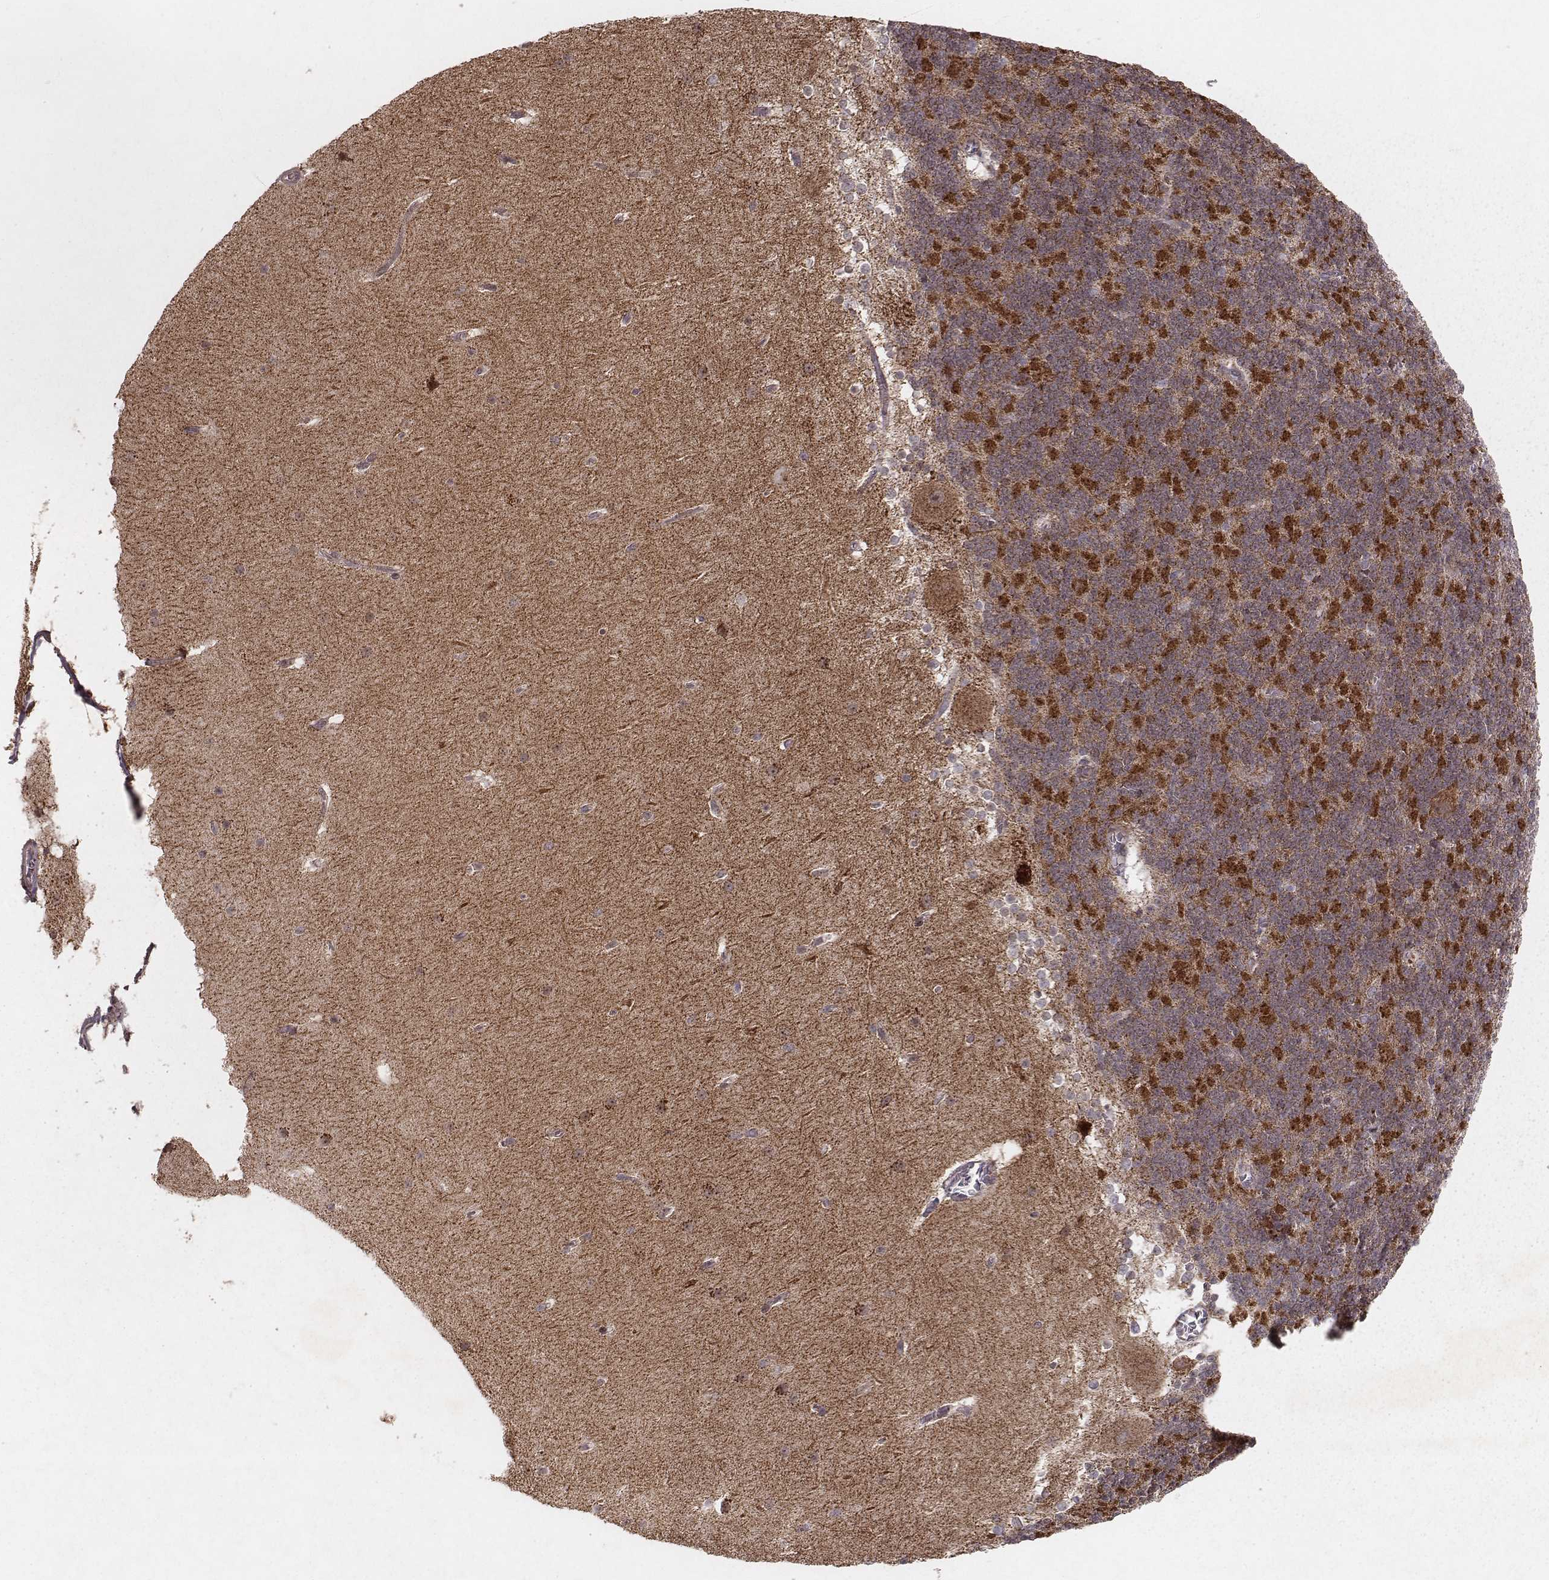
{"staining": {"intensity": "strong", "quantity": ">75%", "location": "cytoplasmic/membranous"}, "tissue": "cerebellum", "cell_type": "Cells in granular layer", "image_type": "normal", "snomed": [{"axis": "morphology", "description": "Normal tissue, NOS"}, {"axis": "topography", "description": "Cerebellum"}], "caption": "The histopathology image reveals immunohistochemical staining of normal cerebellum. There is strong cytoplasmic/membranous expression is present in approximately >75% of cells in granular layer. (DAB IHC with brightfield microscopy, high magnification).", "gene": "NDUFA7", "patient": {"sex": "female", "age": 19}}